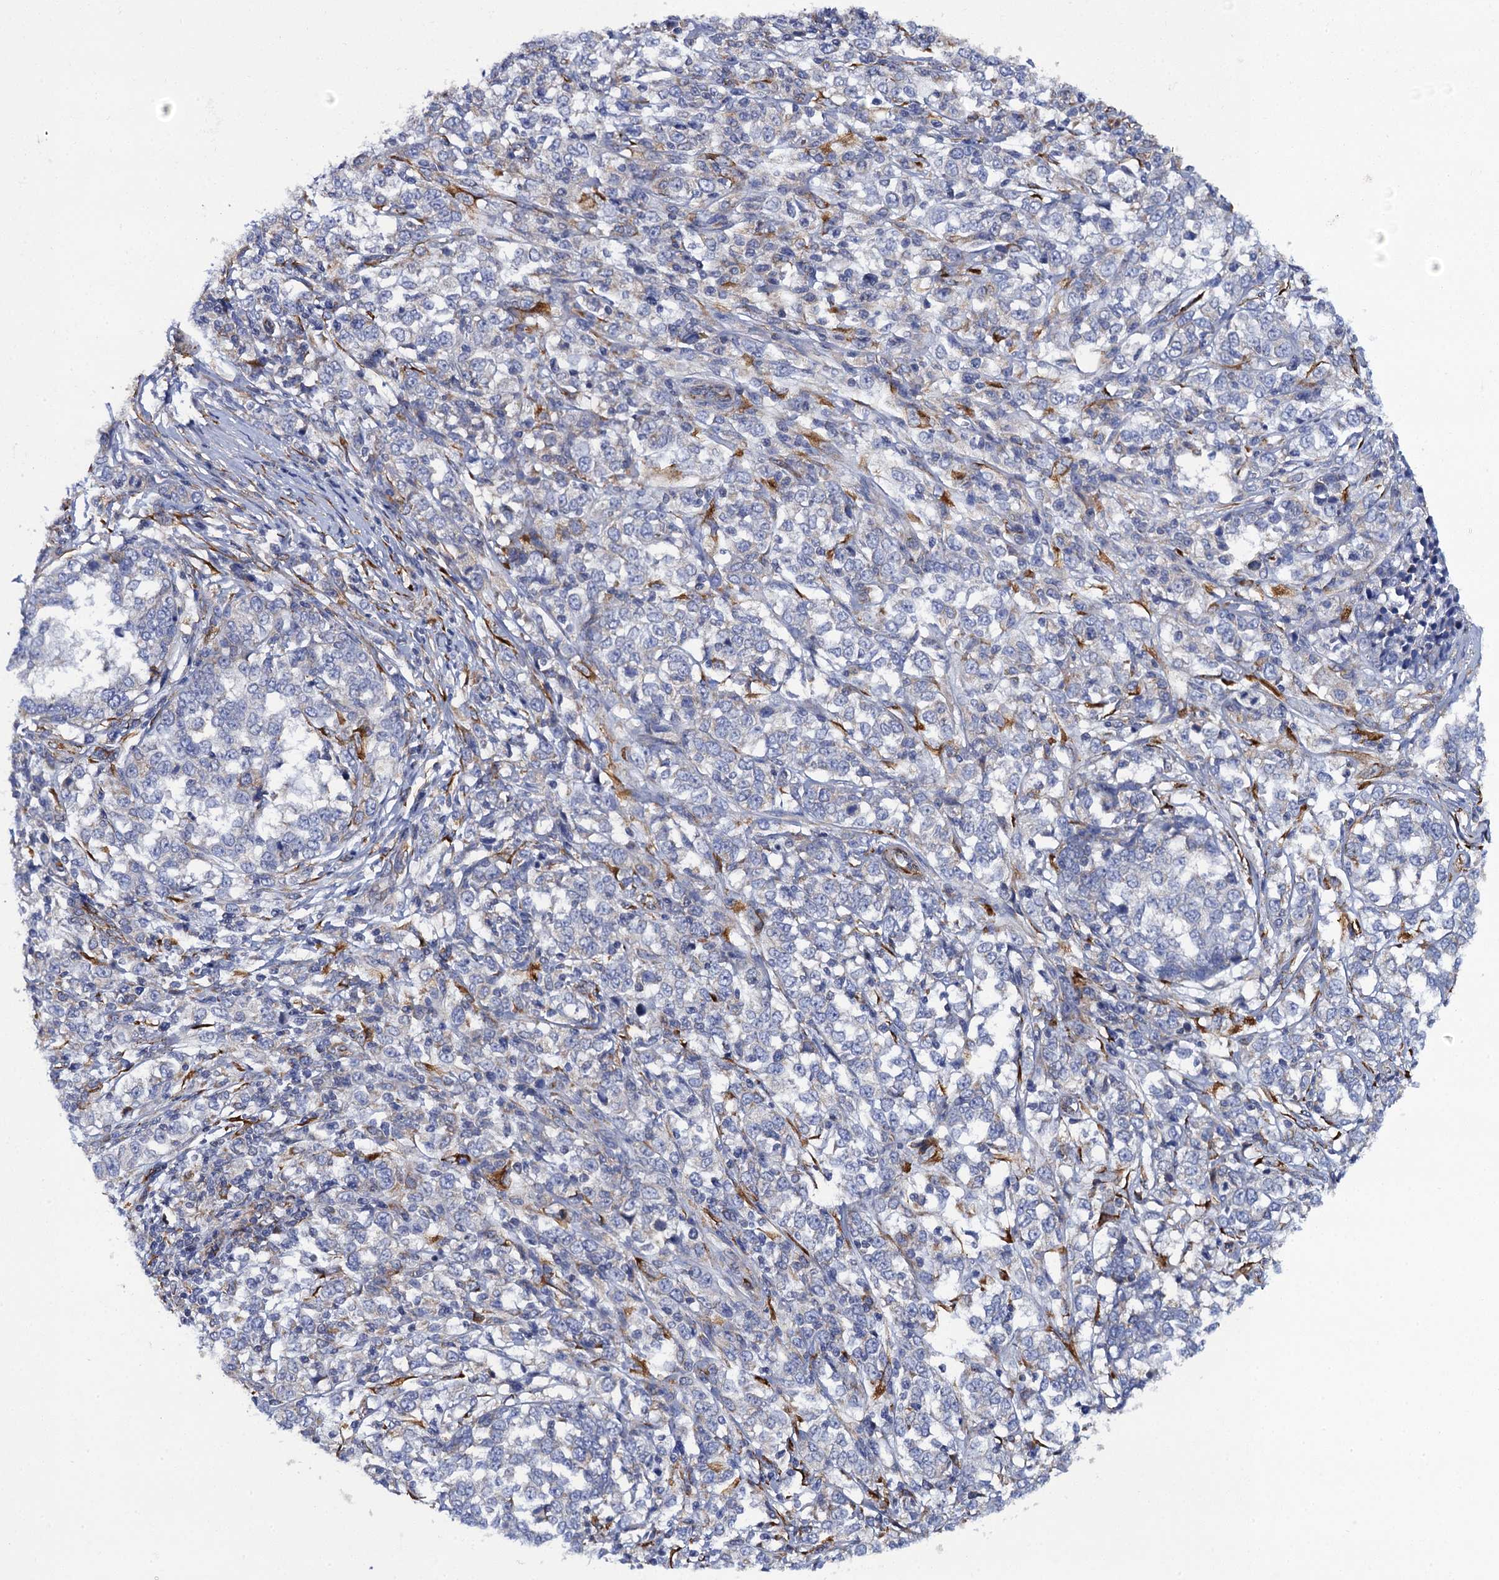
{"staining": {"intensity": "negative", "quantity": "none", "location": "none"}, "tissue": "melanoma", "cell_type": "Tumor cells", "image_type": "cancer", "snomed": [{"axis": "morphology", "description": "Malignant melanoma, NOS"}, {"axis": "topography", "description": "Skin"}], "caption": "Melanoma was stained to show a protein in brown. There is no significant staining in tumor cells.", "gene": "POGLUT3", "patient": {"sex": "female", "age": 72}}